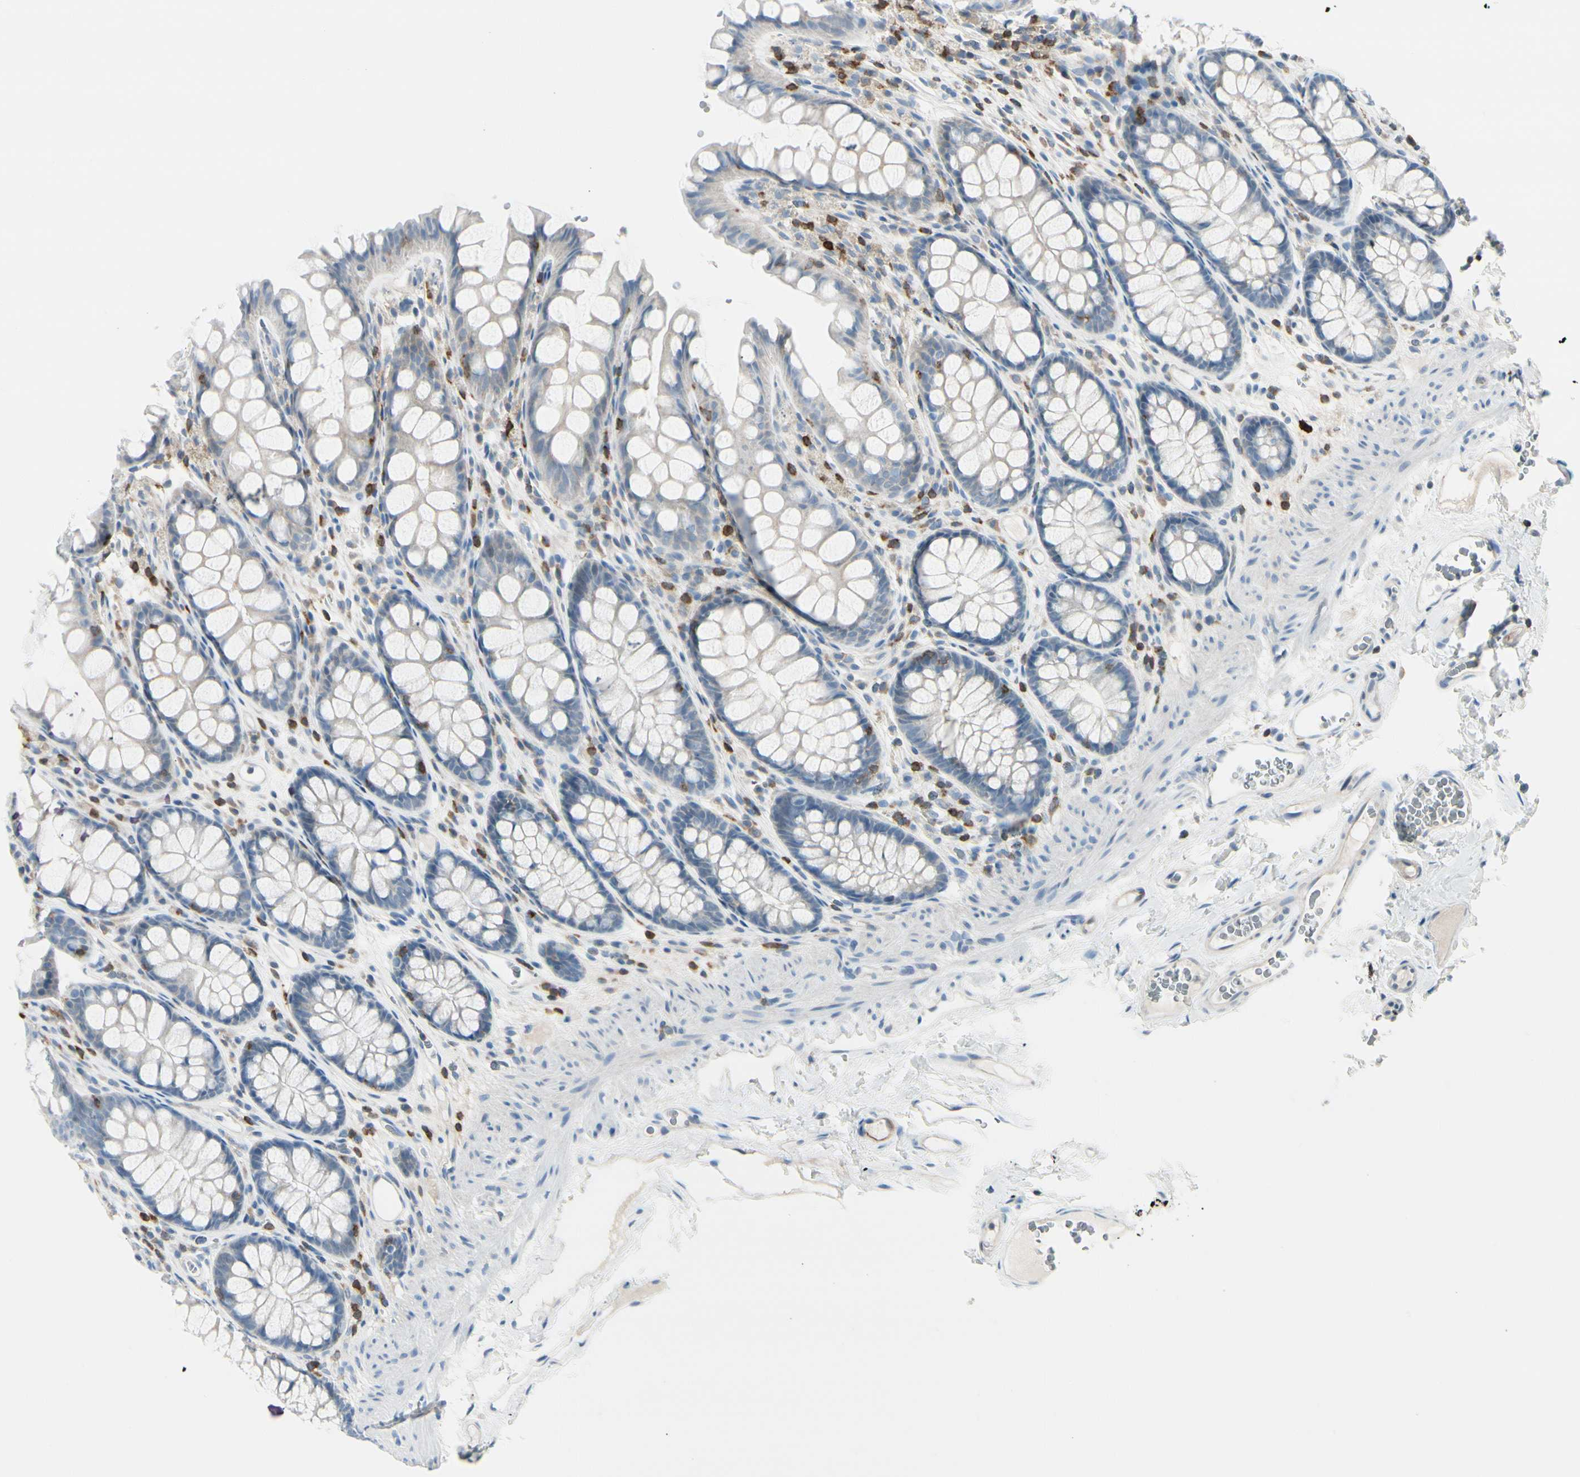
{"staining": {"intensity": "weak", "quantity": ">75%", "location": "cytoplasmic/membranous"}, "tissue": "colon", "cell_type": "Endothelial cells", "image_type": "normal", "snomed": [{"axis": "morphology", "description": "Normal tissue, NOS"}, {"axis": "topography", "description": "Colon"}], "caption": "Immunohistochemical staining of unremarkable colon exhibits >75% levels of weak cytoplasmic/membranous protein positivity in about >75% of endothelial cells. (Stains: DAB (3,3'-diaminobenzidine) in brown, nuclei in blue, Microscopy: brightfield microscopy at high magnification).", "gene": "TRAF1", "patient": {"sex": "female", "age": 55}}